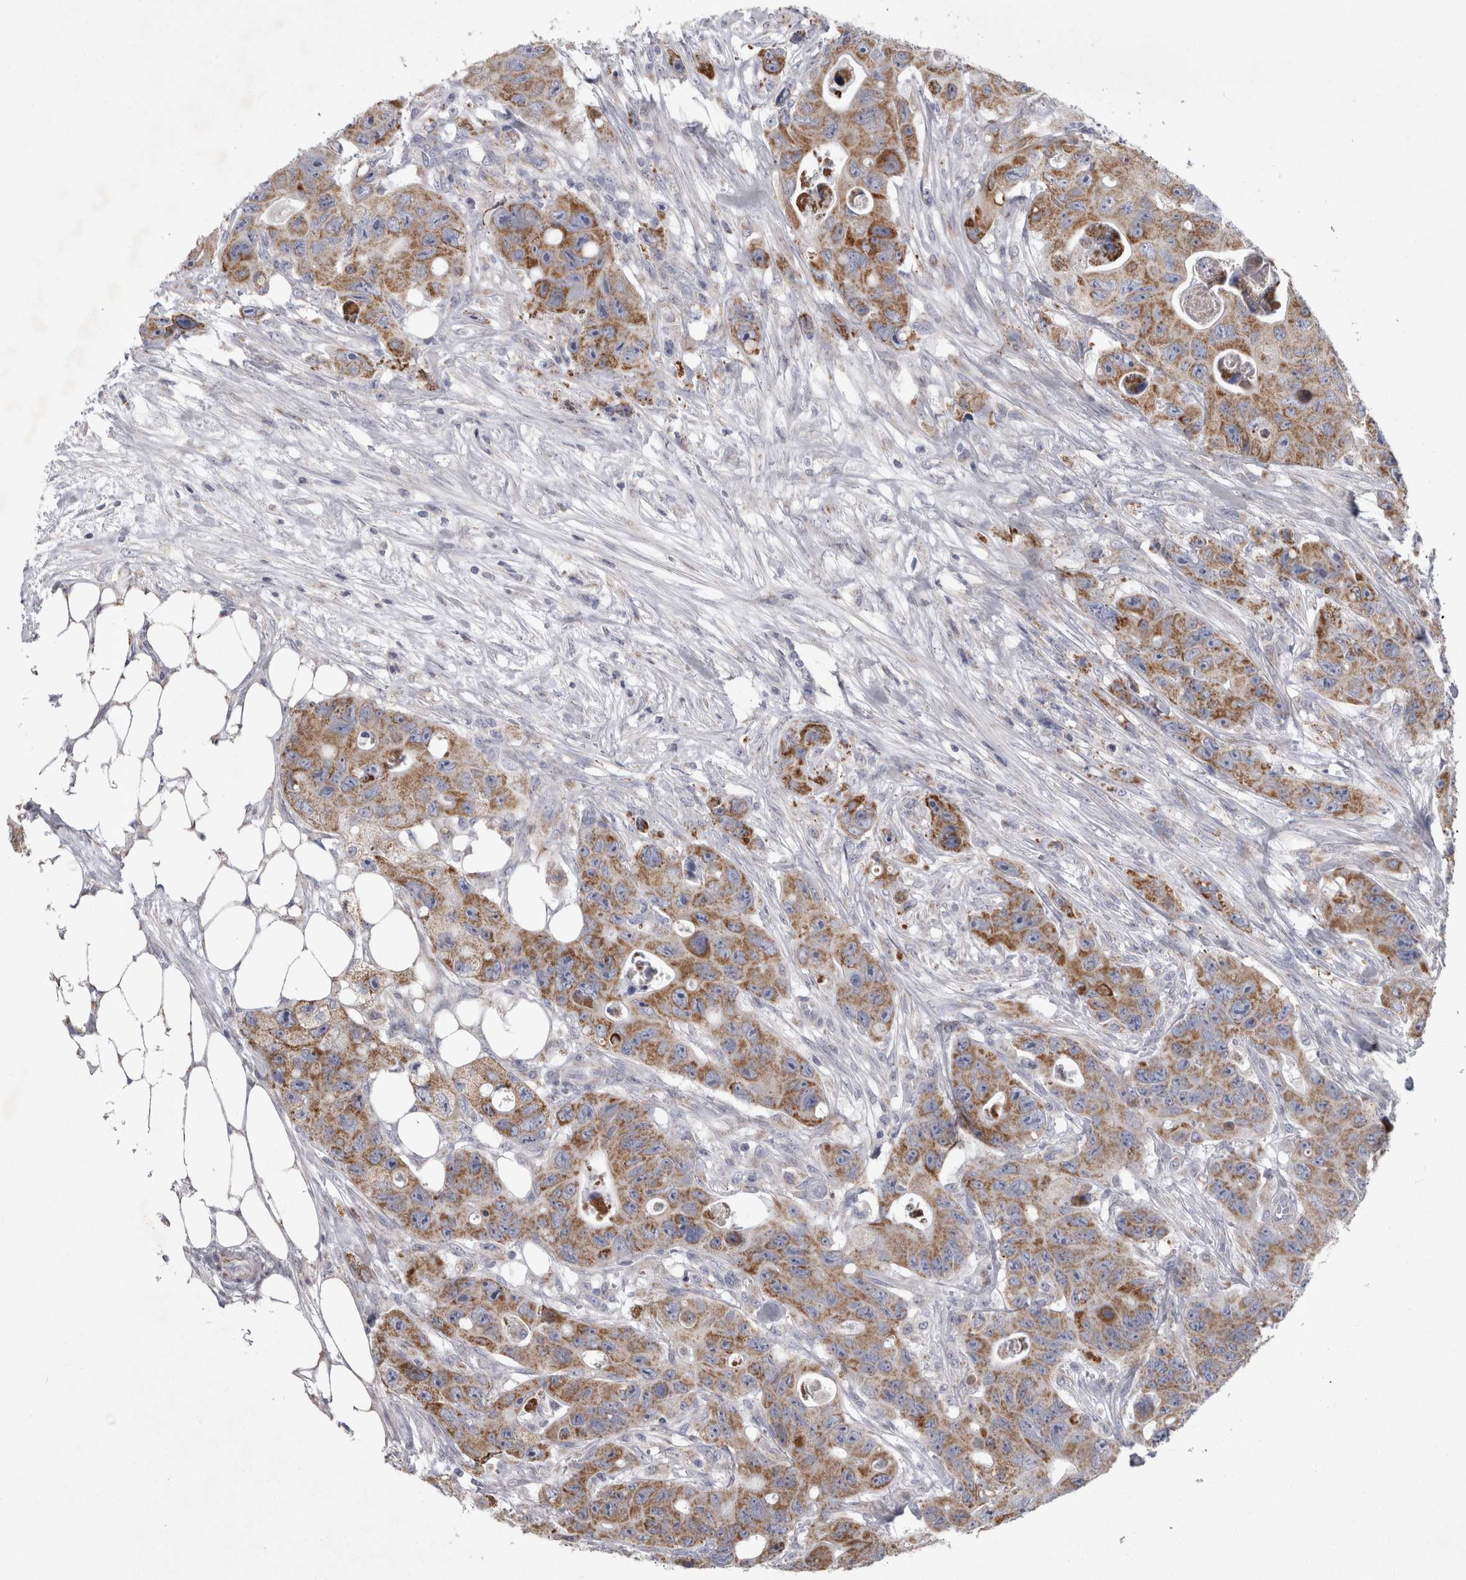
{"staining": {"intensity": "moderate", "quantity": ">75%", "location": "cytoplasmic/membranous"}, "tissue": "colorectal cancer", "cell_type": "Tumor cells", "image_type": "cancer", "snomed": [{"axis": "morphology", "description": "Adenocarcinoma, NOS"}, {"axis": "topography", "description": "Colon"}], "caption": "Protein analysis of colorectal cancer tissue reveals moderate cytoplasmic/membranous staining in about >75% of tumor cells. Using DAB (brown) and hematoxylin (blue) stains, captured at high magnification using brightfield microscopy.", "gene": "HDHD3", "patient": {"sex": "female", "age": 46}}